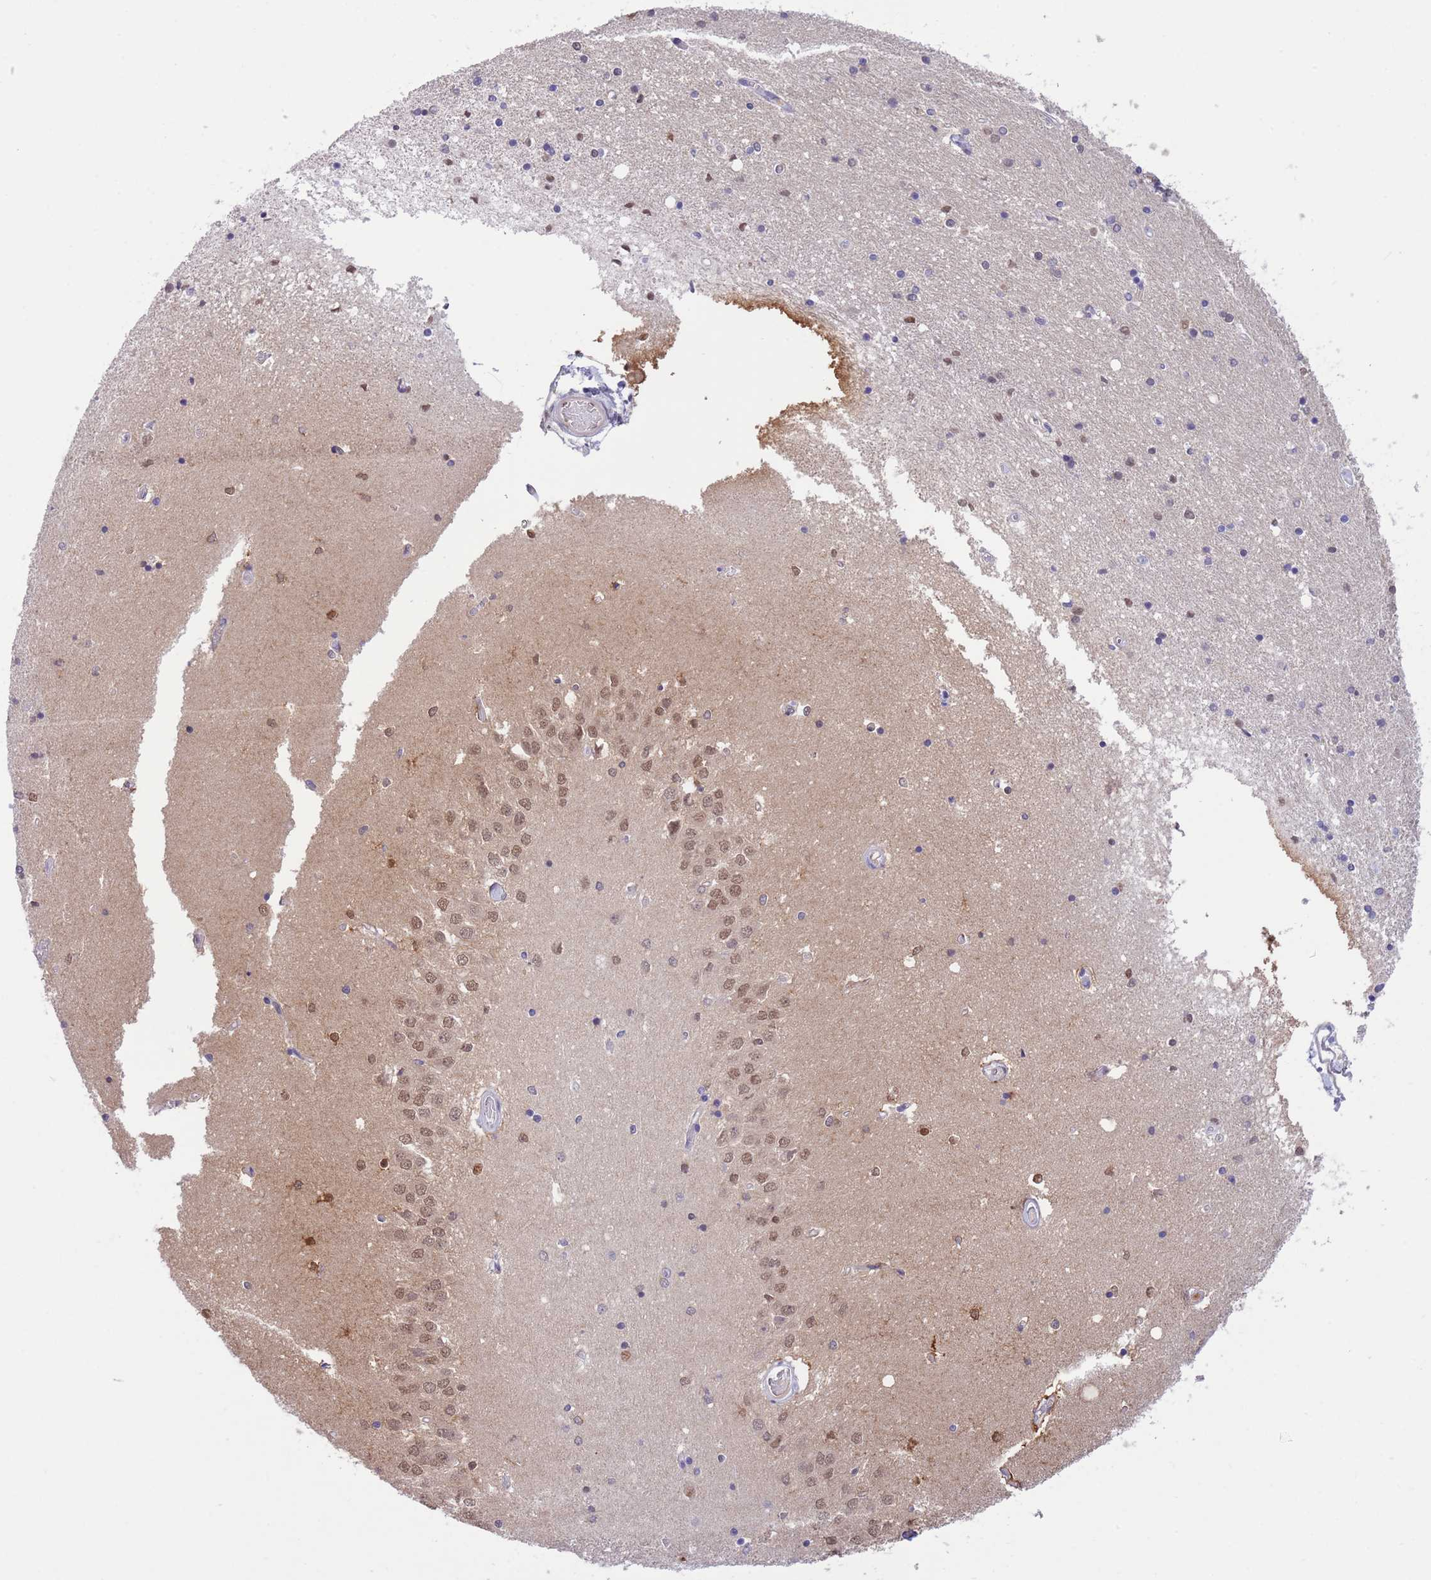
{"staining": {"intensity": "weak", "quantity": "<25%", "location": "nuclear"}, "tissue": "hippocampus", "cell_type": "Glial cells", "image_type": "normal", "snomed": [{"axis": "morphology", "description": "Normal tissue, NOS"}, {"axis": "topography", "description": "Hippocampus"}], "caption": "DAB immunohistochemical staining of normal hippocampus displays no significant staining in glial cells.", "gene": "TRIM32", "patient": {"sex": "male", "age": 45}}